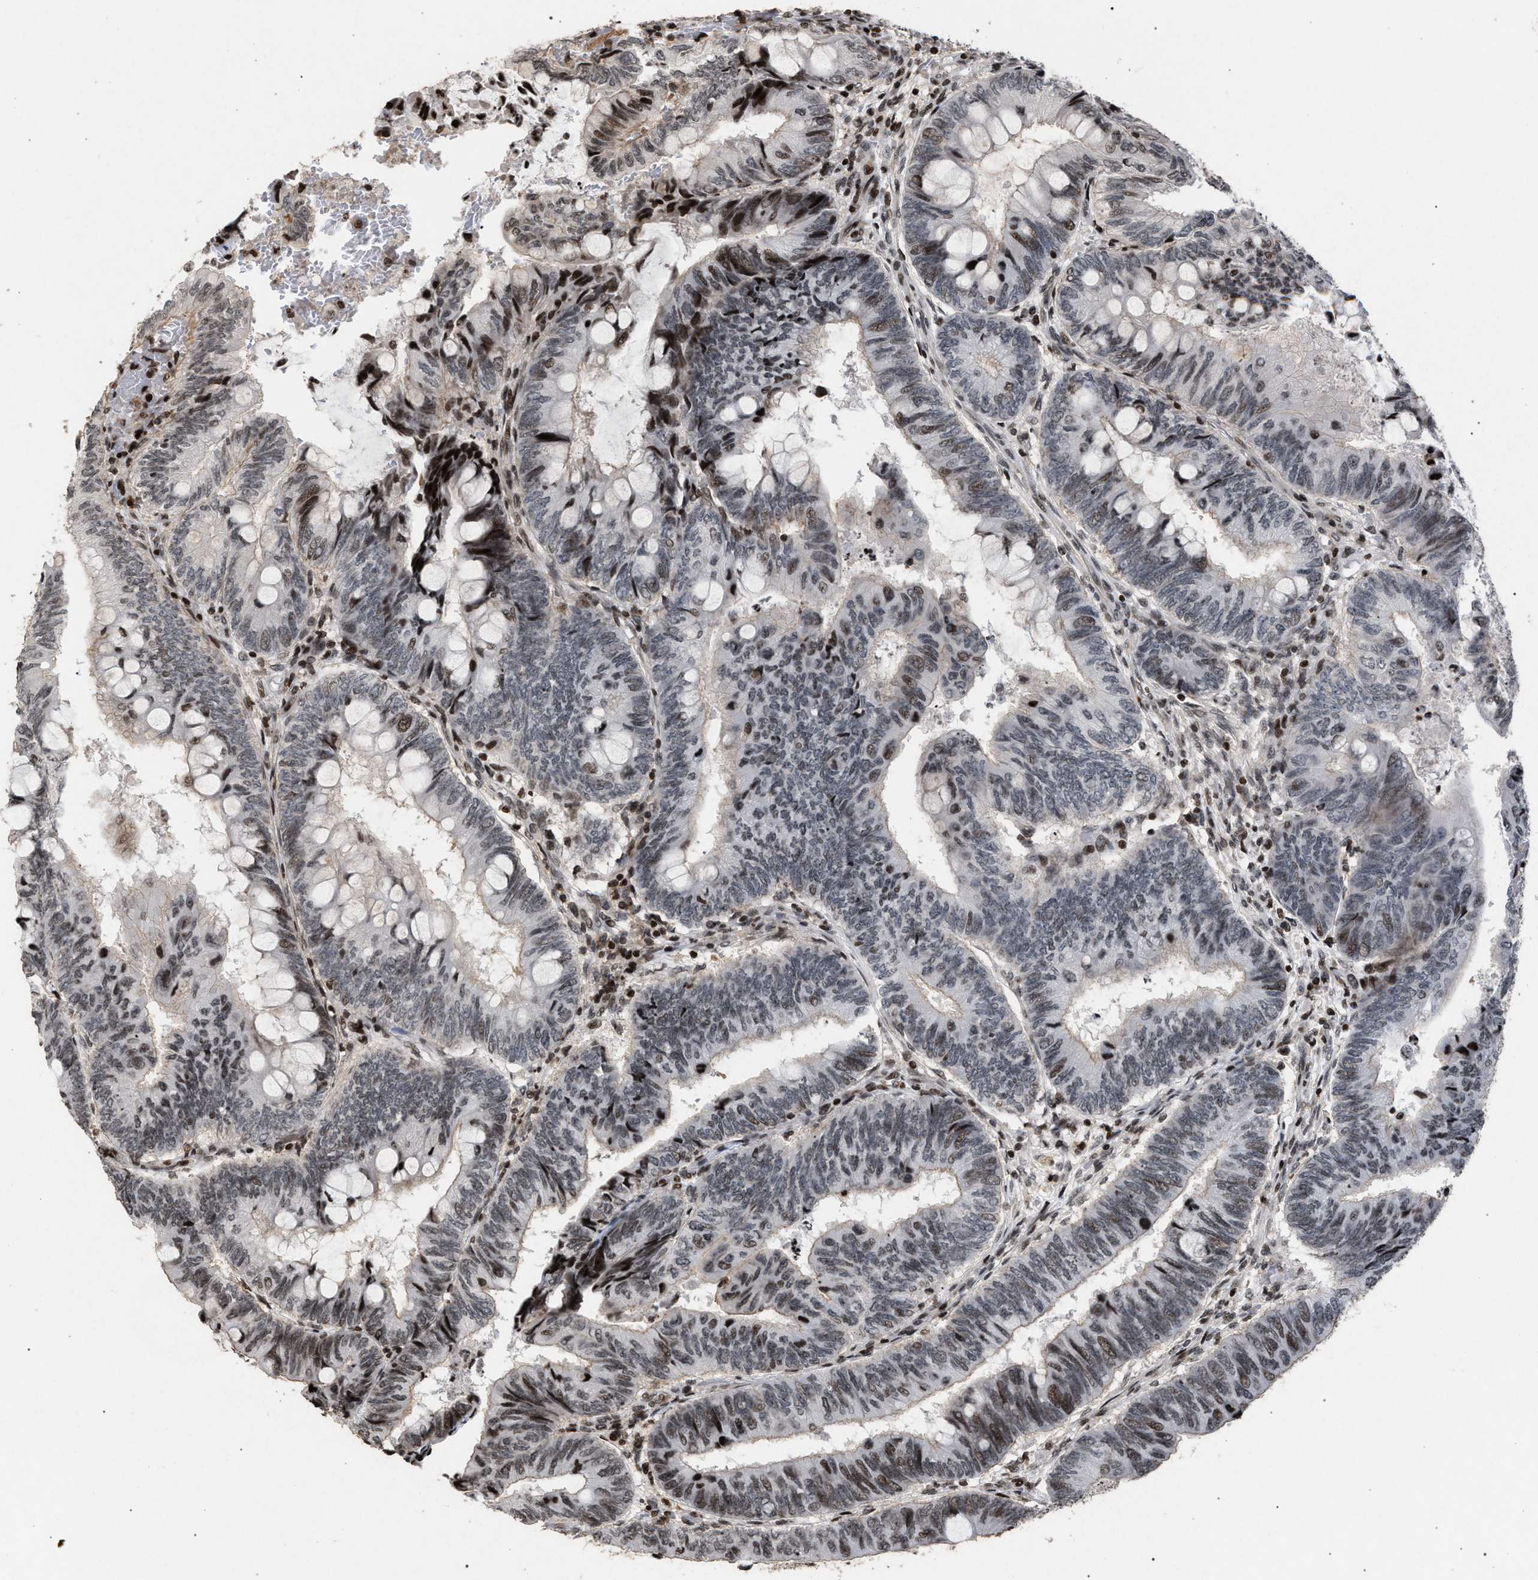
{"staining": {"intensity": "moderate", "quantity": "<25%", "location": "cytoplasmic/membranous,nuclear"}, "tissue": "colorectal cancer", "cell_type": "Tumor cells", "image_type": "cancer", "snomed": [{"axis": "morphology", "description": "Normal tissue, NOS"}, {"axis": "morphology", "description": "Adenocarcinoma, NOS"}, {"axis": "topography", "description": "Rectum"}, {"axis": "topography", "description": "Peripheral nerve tissue"}], "caption": "An immunohistochemistry image of neoplastic tissue is shown. Protein staining in brown shows moderate cytoplasmic/membranous and nuclear positivity in colorectal adenocarcinoma within tumor cells. The protein of interest is shown in brown color, while the nuclei are stained blue.", "gene": "FOXD3", "patient": {"sex": "male", "age": 92}}